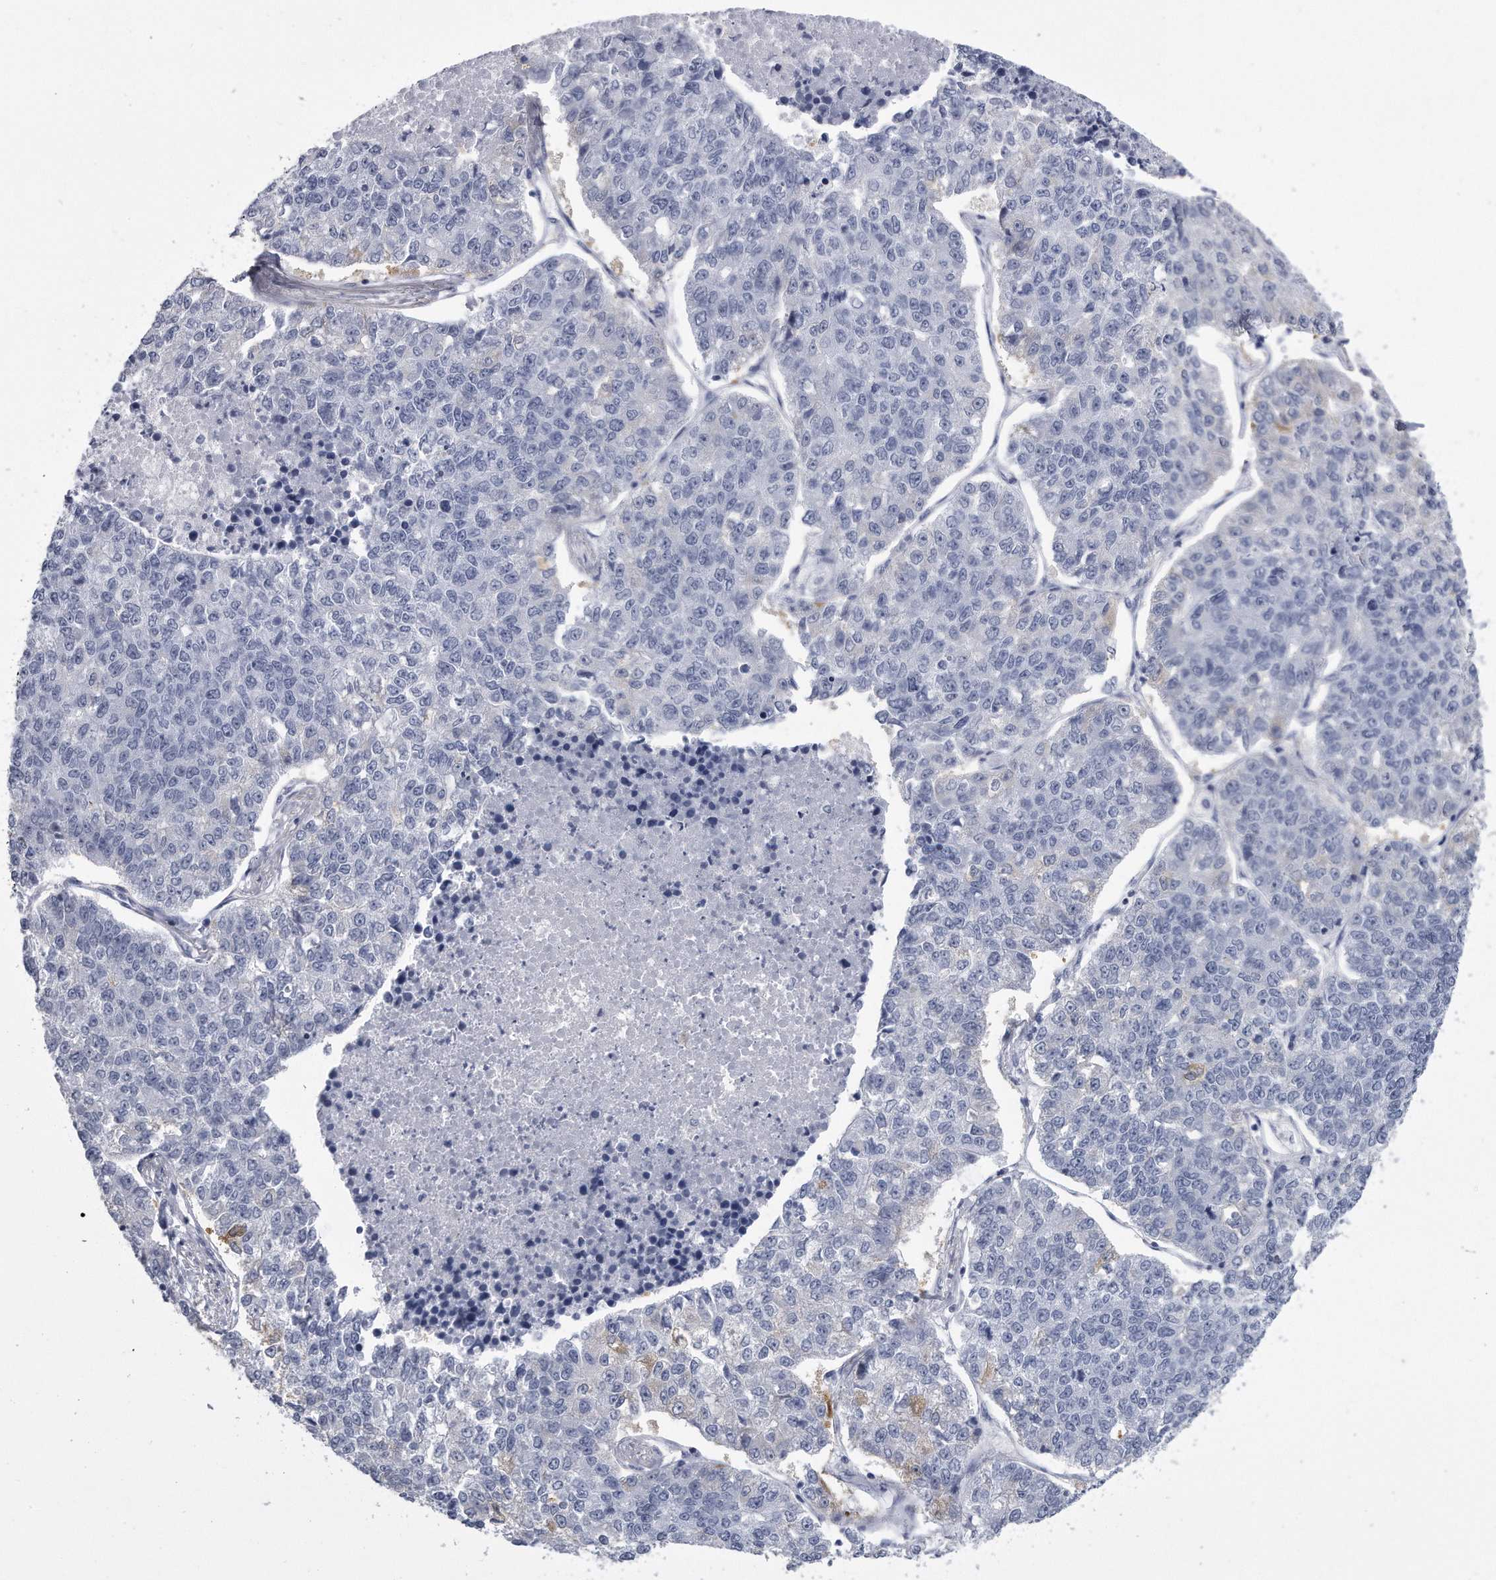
{"staining": {"intensity": "negative", "quantity": "none", "location": "none"}, "tissue": "lung cancer", "cell_type": "Tumor cells", "image_type": "cancer", "snomed": [{"axis": "morphology", "description": "Adenocarcinoma, NOS"}, {"axis": "topography", "description": "Lung"}], "caption": "Tumor cells are negative for protein expression in human lung cancer. Brightfield microscopy of immunohistochemistry (IHC) stained with DAB (3,3'-diaminobenzidine) (brown) and hematoxylin (blue), captured at high magnification.", "gene": "PYGB", "patient": {"sex": "male", "age": 49}}